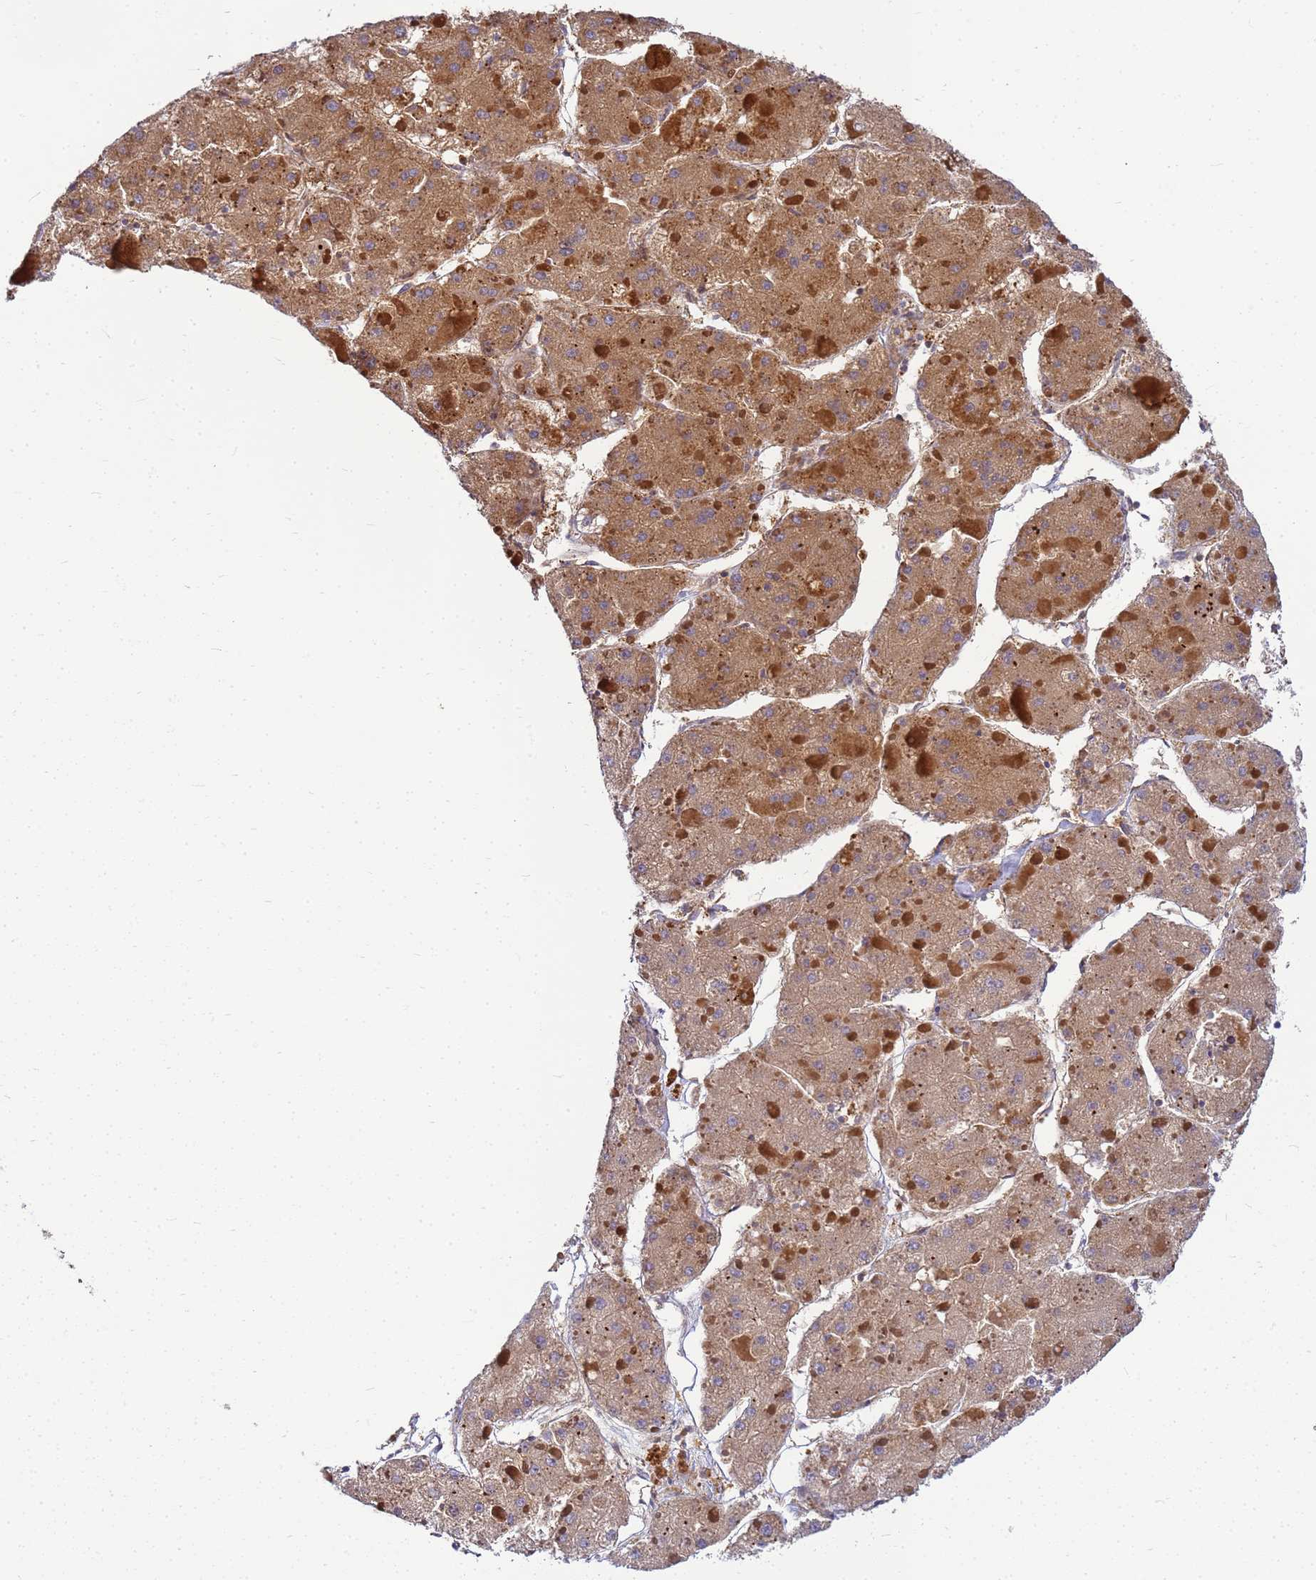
{"staining": {"intensity": "moderate", "quantity": ">75%", "location": "cytoplasmic/membranous"}, "tissue": "liver cancer", "cell_type": "Tumor cells", "image_type": "cancer", "snomed": [{"axis": "morphology", "description": "Carcinoma, Hepatocellular, NOS"}, {"axis": "topography", "description": "Liver"}], "caption": "Immunohistochemistry (IHC) micrograph of neoplastic tissue: human liver cancer (hepatocellular carcinoma) stained using immunohistochemistry exhibits medium levels of moderate protein expression localized specifically in the cytoplasmic/membranous of tumor cells, appearing as a cytoplasmic/membranous brown color.", "gene": "C2CD5", "patient": {"sex": "female", "age": 73}}